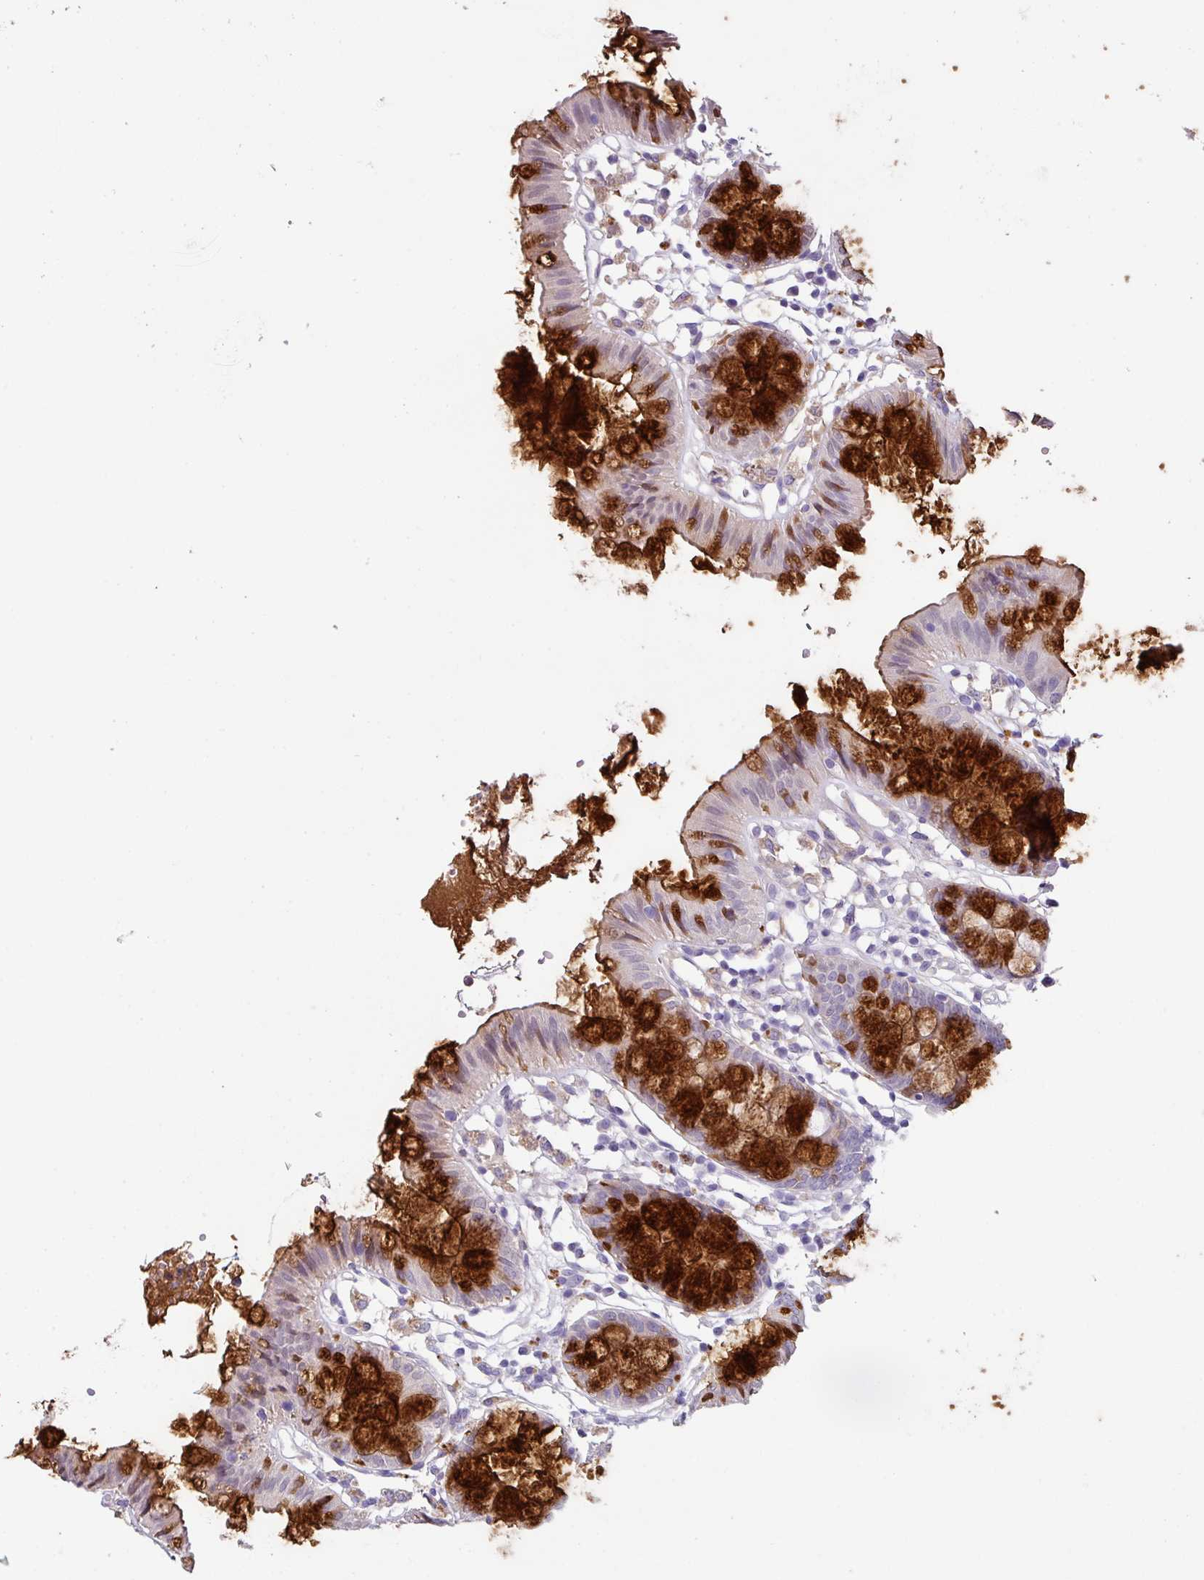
{"staining": {"intensity": "negative", "quantity": "none", "location": "none"}, "tissue": "colon", "cell_type": "Endothelial cells", "image_type": "normal", "snomed": [{"axis": "morphology", "description": "Normal tissue, NOS"}, {"axis": "topography", "description": "Colon"}], "caption": "High power microscopy photomicrograph of an IHC image of unremarkable colon, revealing no significant staining in endothelial cells.", "gene": "ZG16", "patient": {"sex": "female", "age": 84}}